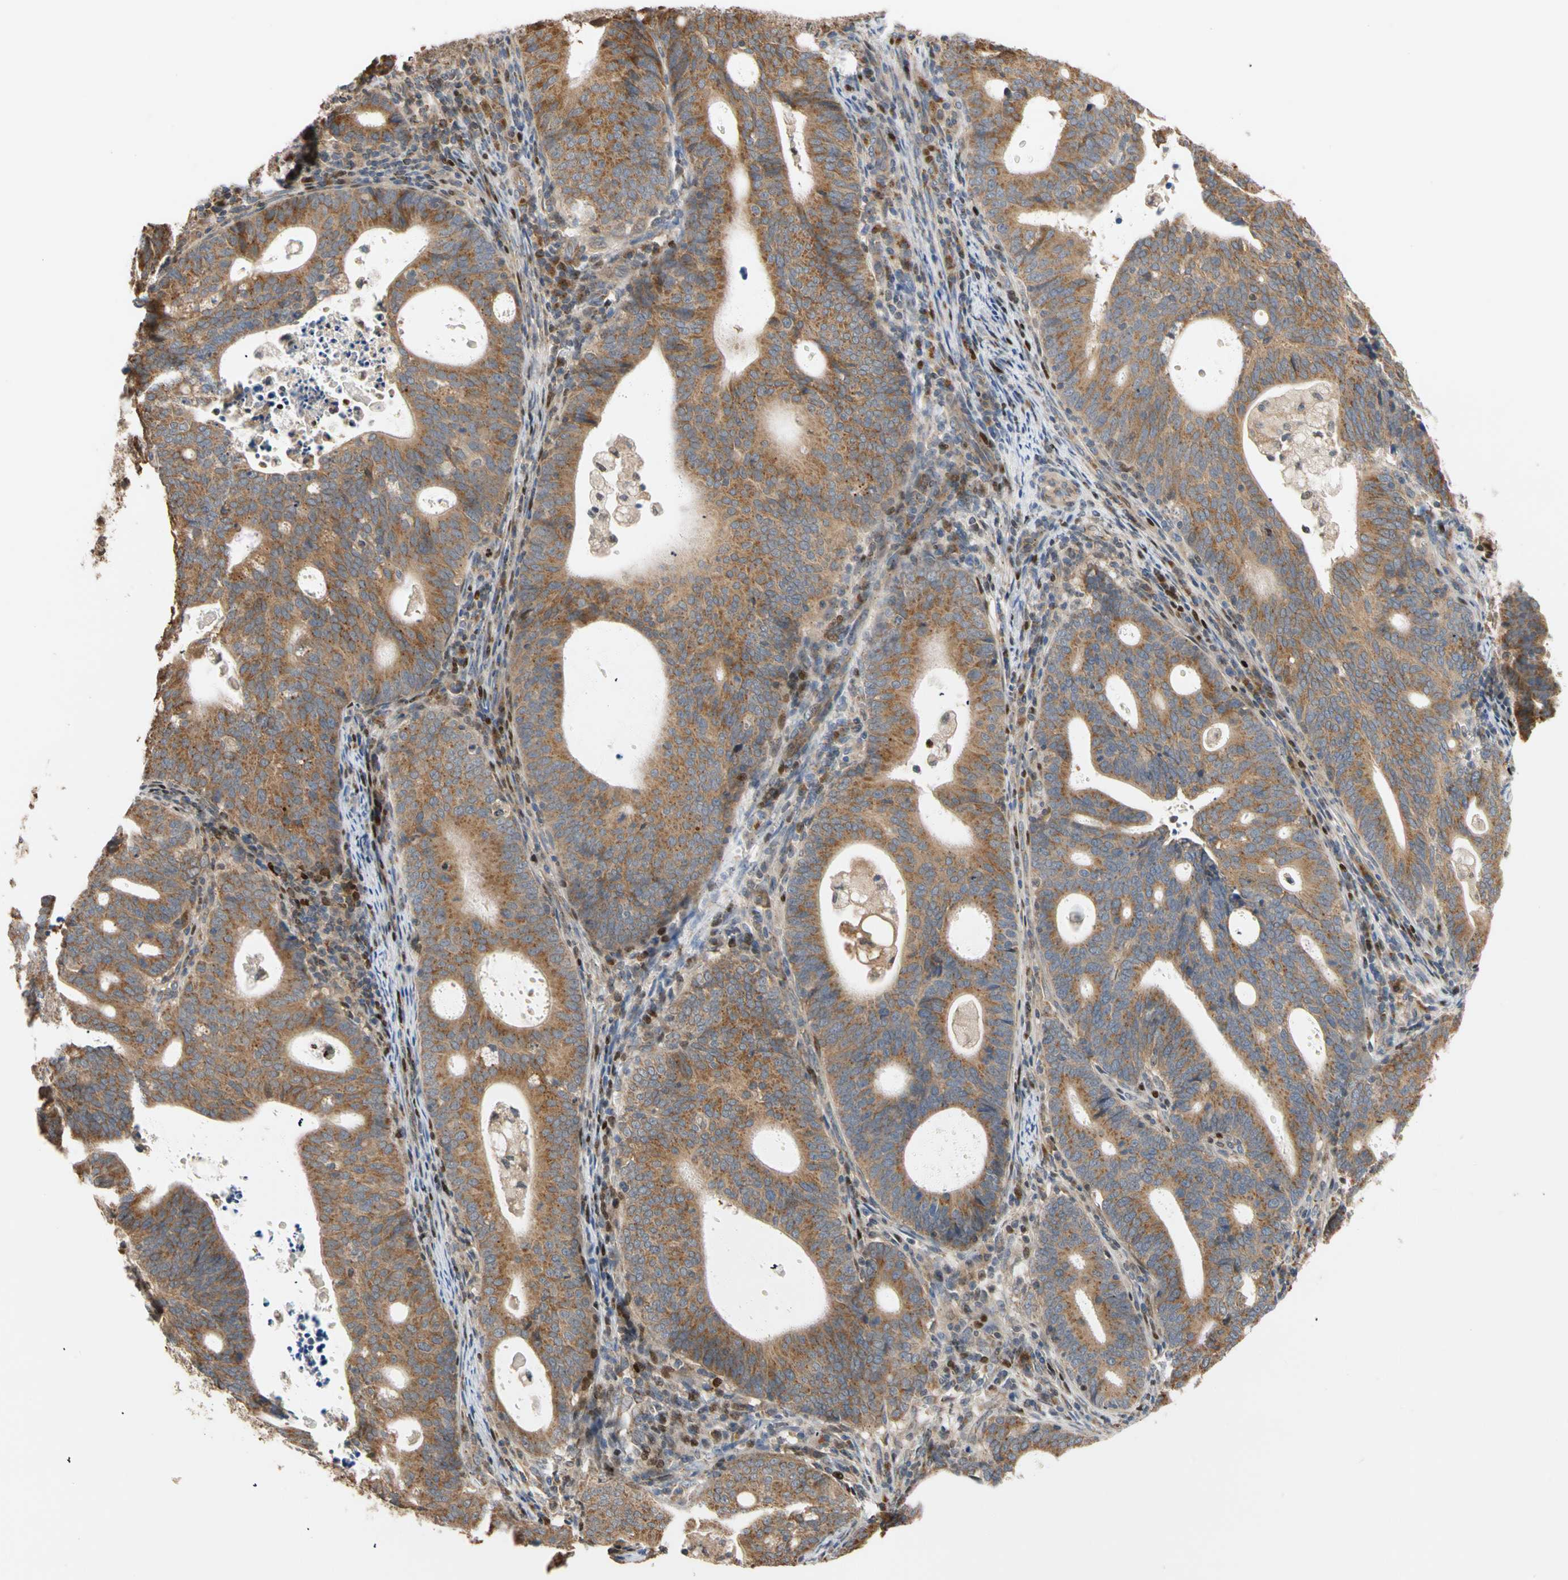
{"staining": {"intensity": "moderate", "quantity": ">75%", "location": "cytoplasmic/membranous"}, "tissue": "endometrial cancer", "cell_type": "Tumor cells", "image_type": "cancer", "snomed": [{"axis": "morphology", "description": "Adenocarcinoma, NOS"}, {"axis": "topography", "description": "Uterus"}], "caption": "Immunohistochemistry of human endometrial cancer (adenocarcinoma) shows medium levels of moderate cytoplasmic/membranous positivity in approximately >75% of tumor cells. (IHC, brightfield microscopy, high magnification).", "gene": "IP6K2", "patient": {"sex": "female", "age": 83}}